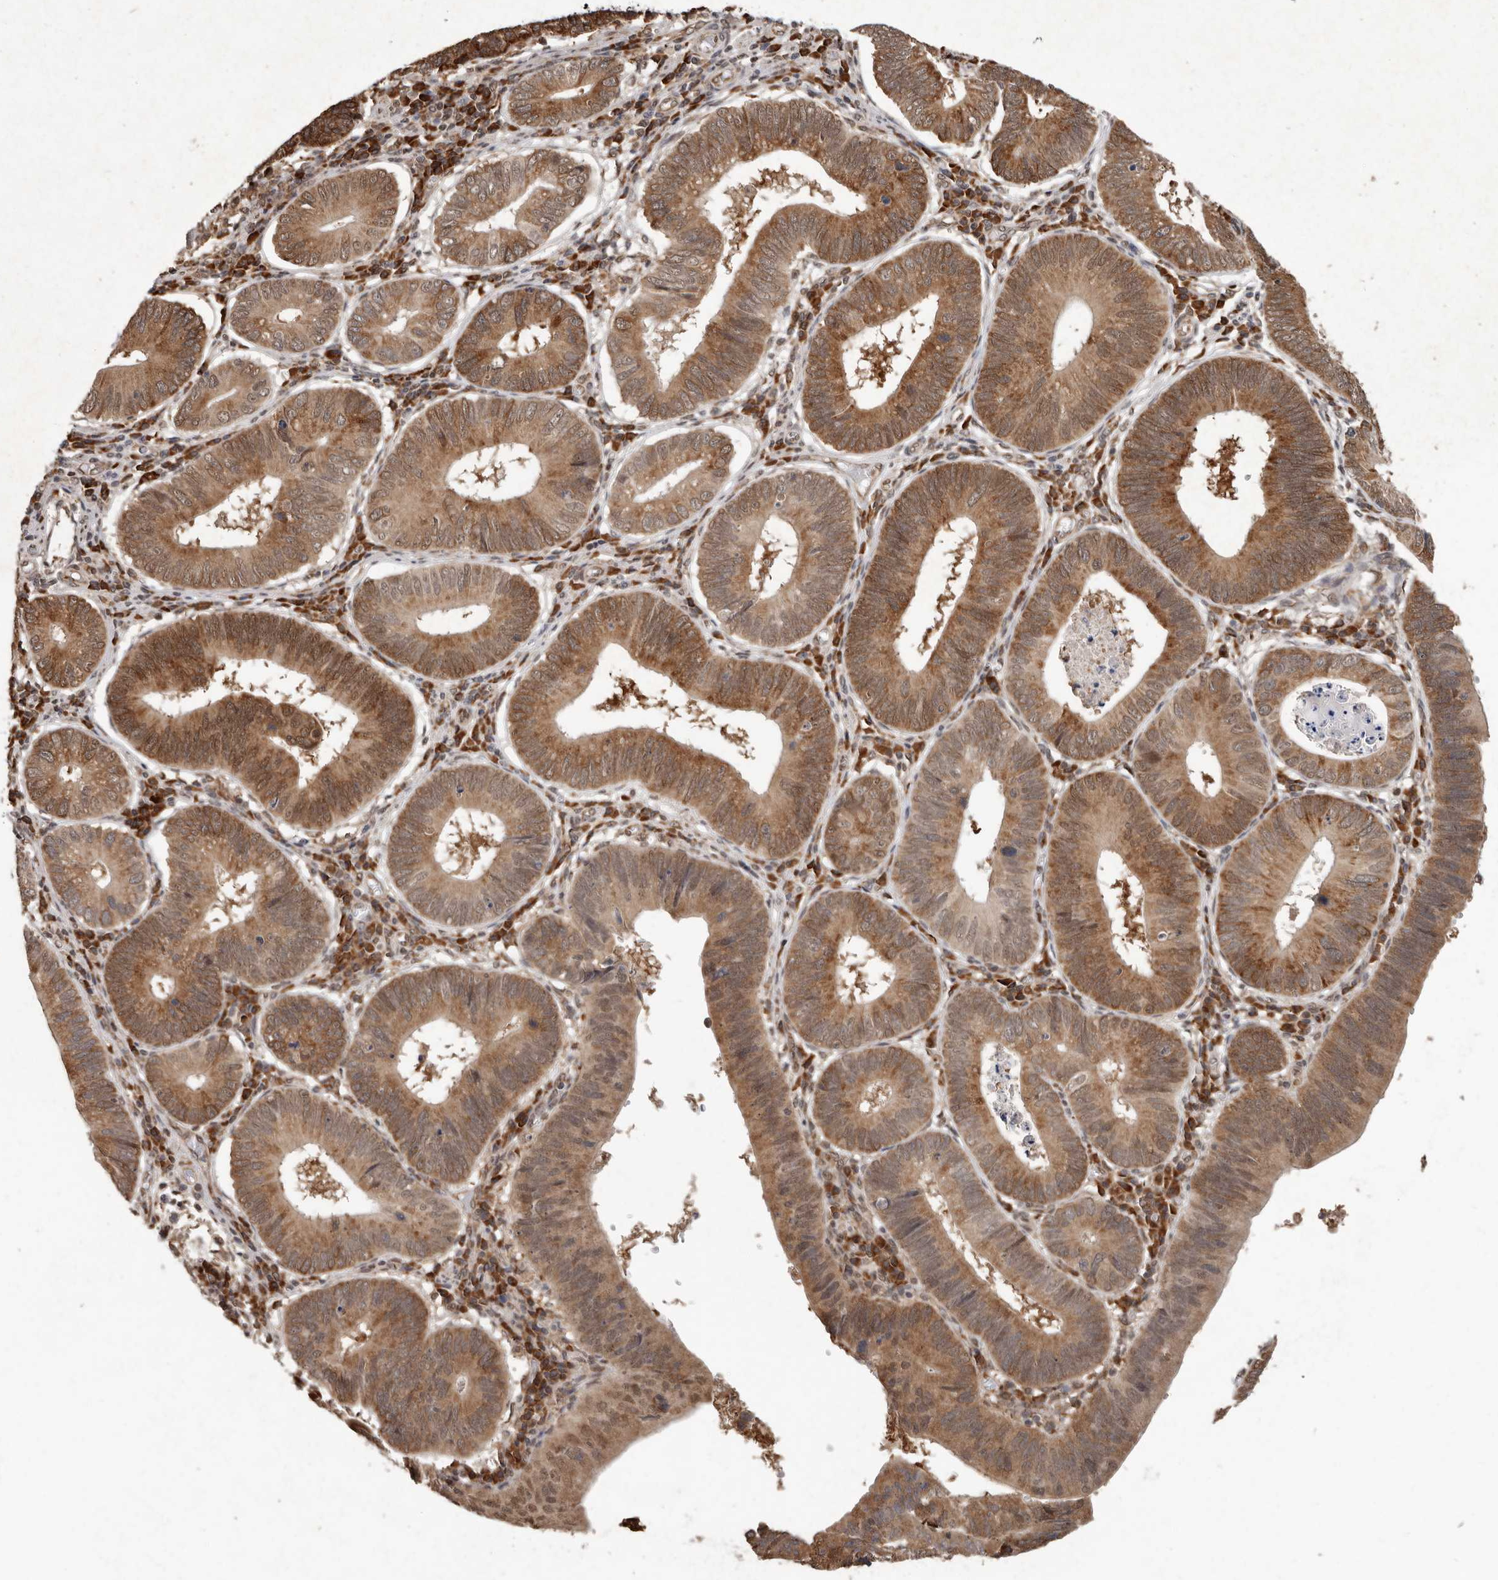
{"staining": {"intensity": "moderate", "quantity": ">75%", "location": "cytoplasmic/membranous,nuclear"}, "tissue": "stomach cancer", "cell_type": "Tumor cells", "image_type": "cancer", "snomed": [{"axis": "morphology", "description": "Adenocarcinoma, NOS"}, {"axis": "topography", "description": "Stomach"}], "caption": "A histopathology image of stomach cancer (adenocarcinoma) stained for a protein shows moderate cytoplasmic/membranous and nuclear brown staining in tumor cells.", "gene": "LRGUK", "patient": {"sex": "male", "age": 59}}